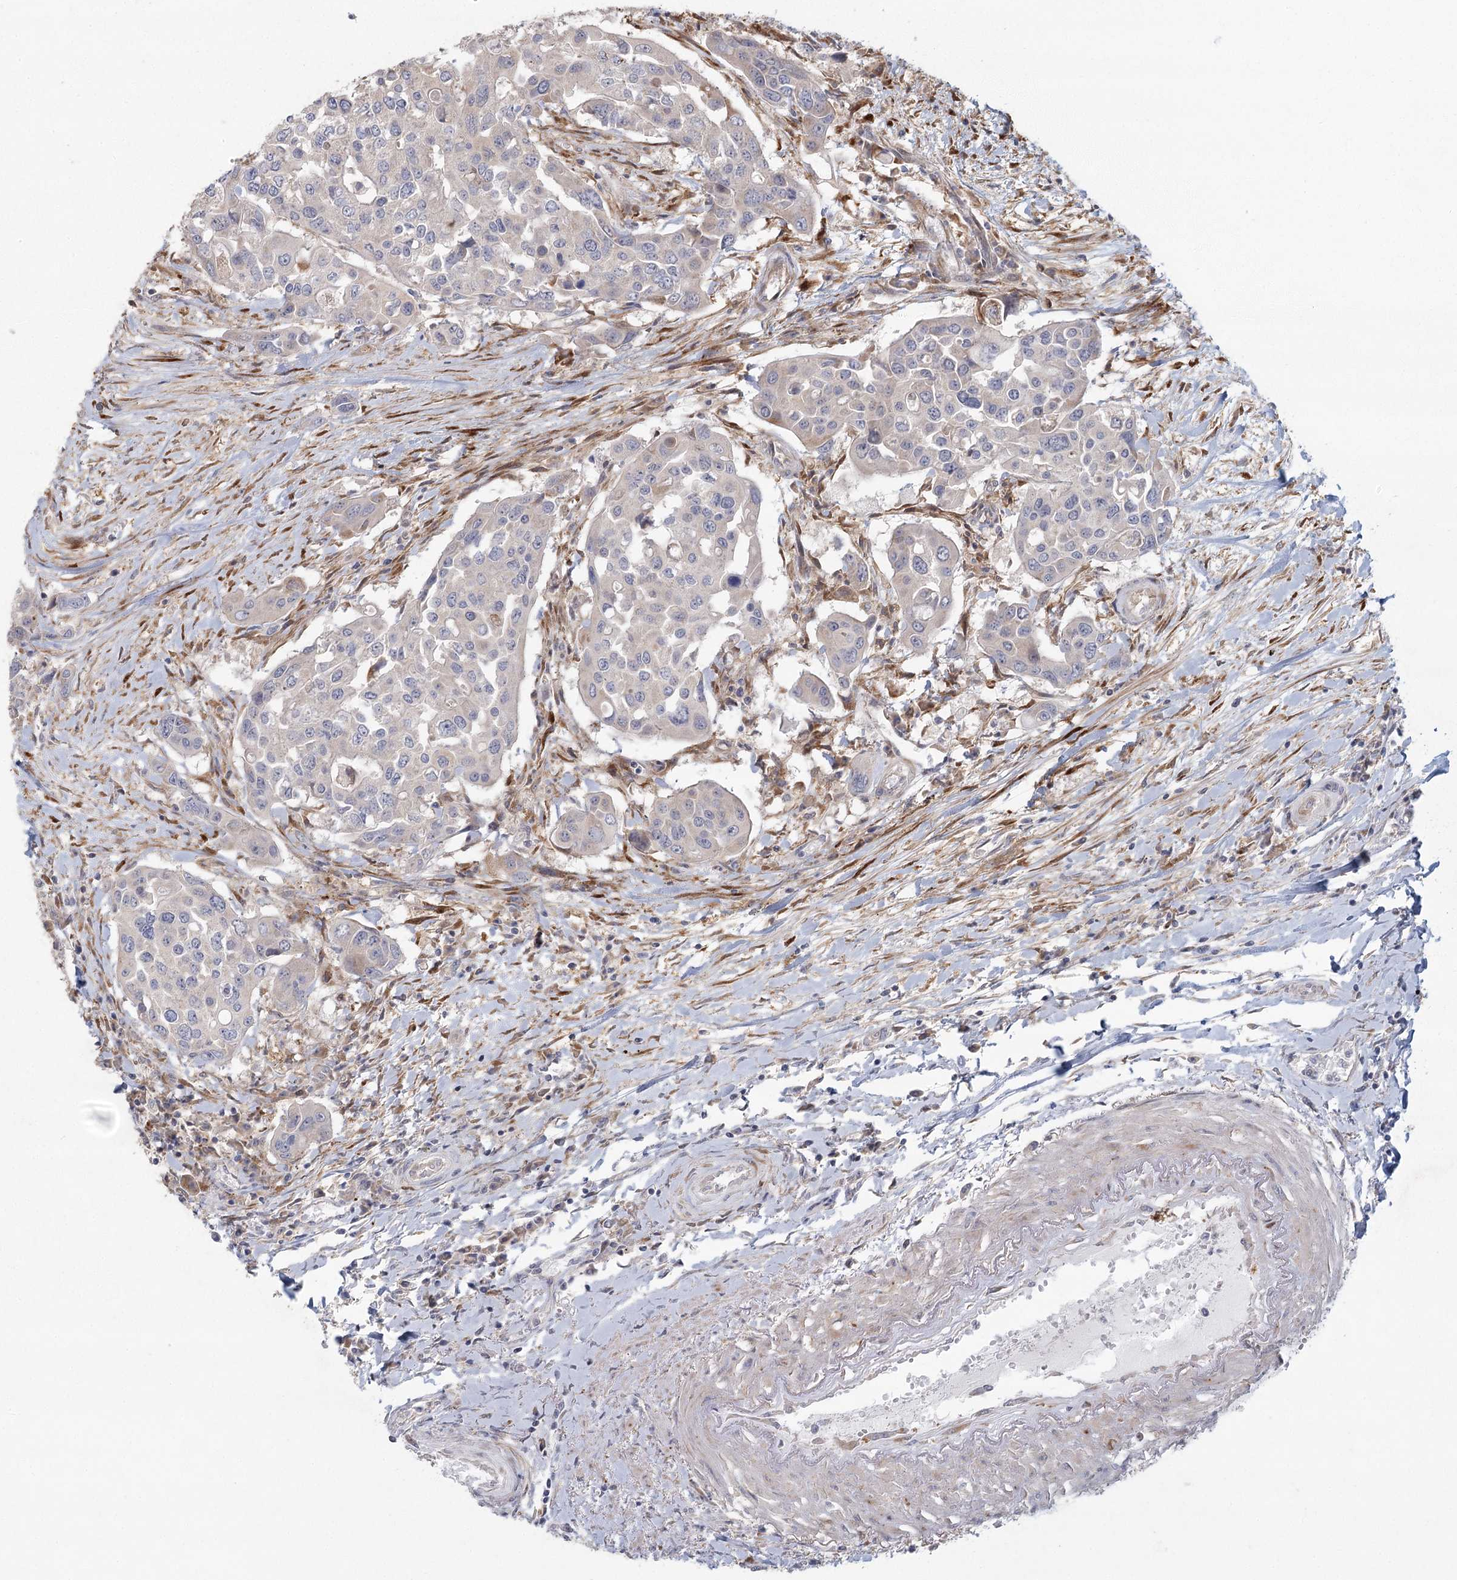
{"staining": {"intensity": "negative", "quantity": "none", "location": "none"}, "tissue": "colorectal cancer", "cell_type": "Tumor cells", "image_type": "cancer", "snomed": [{"axis": "morphology", "description": "Adenocarcinoma, NOS"}, {"axis": "topography", "description": "Colon"}], "caption": "This is an IHC image of human colorectal cancer. There is no positivity in tumor cells.", "gene": "FAM110C", "patient": {"sex": "male", "age": 77}}